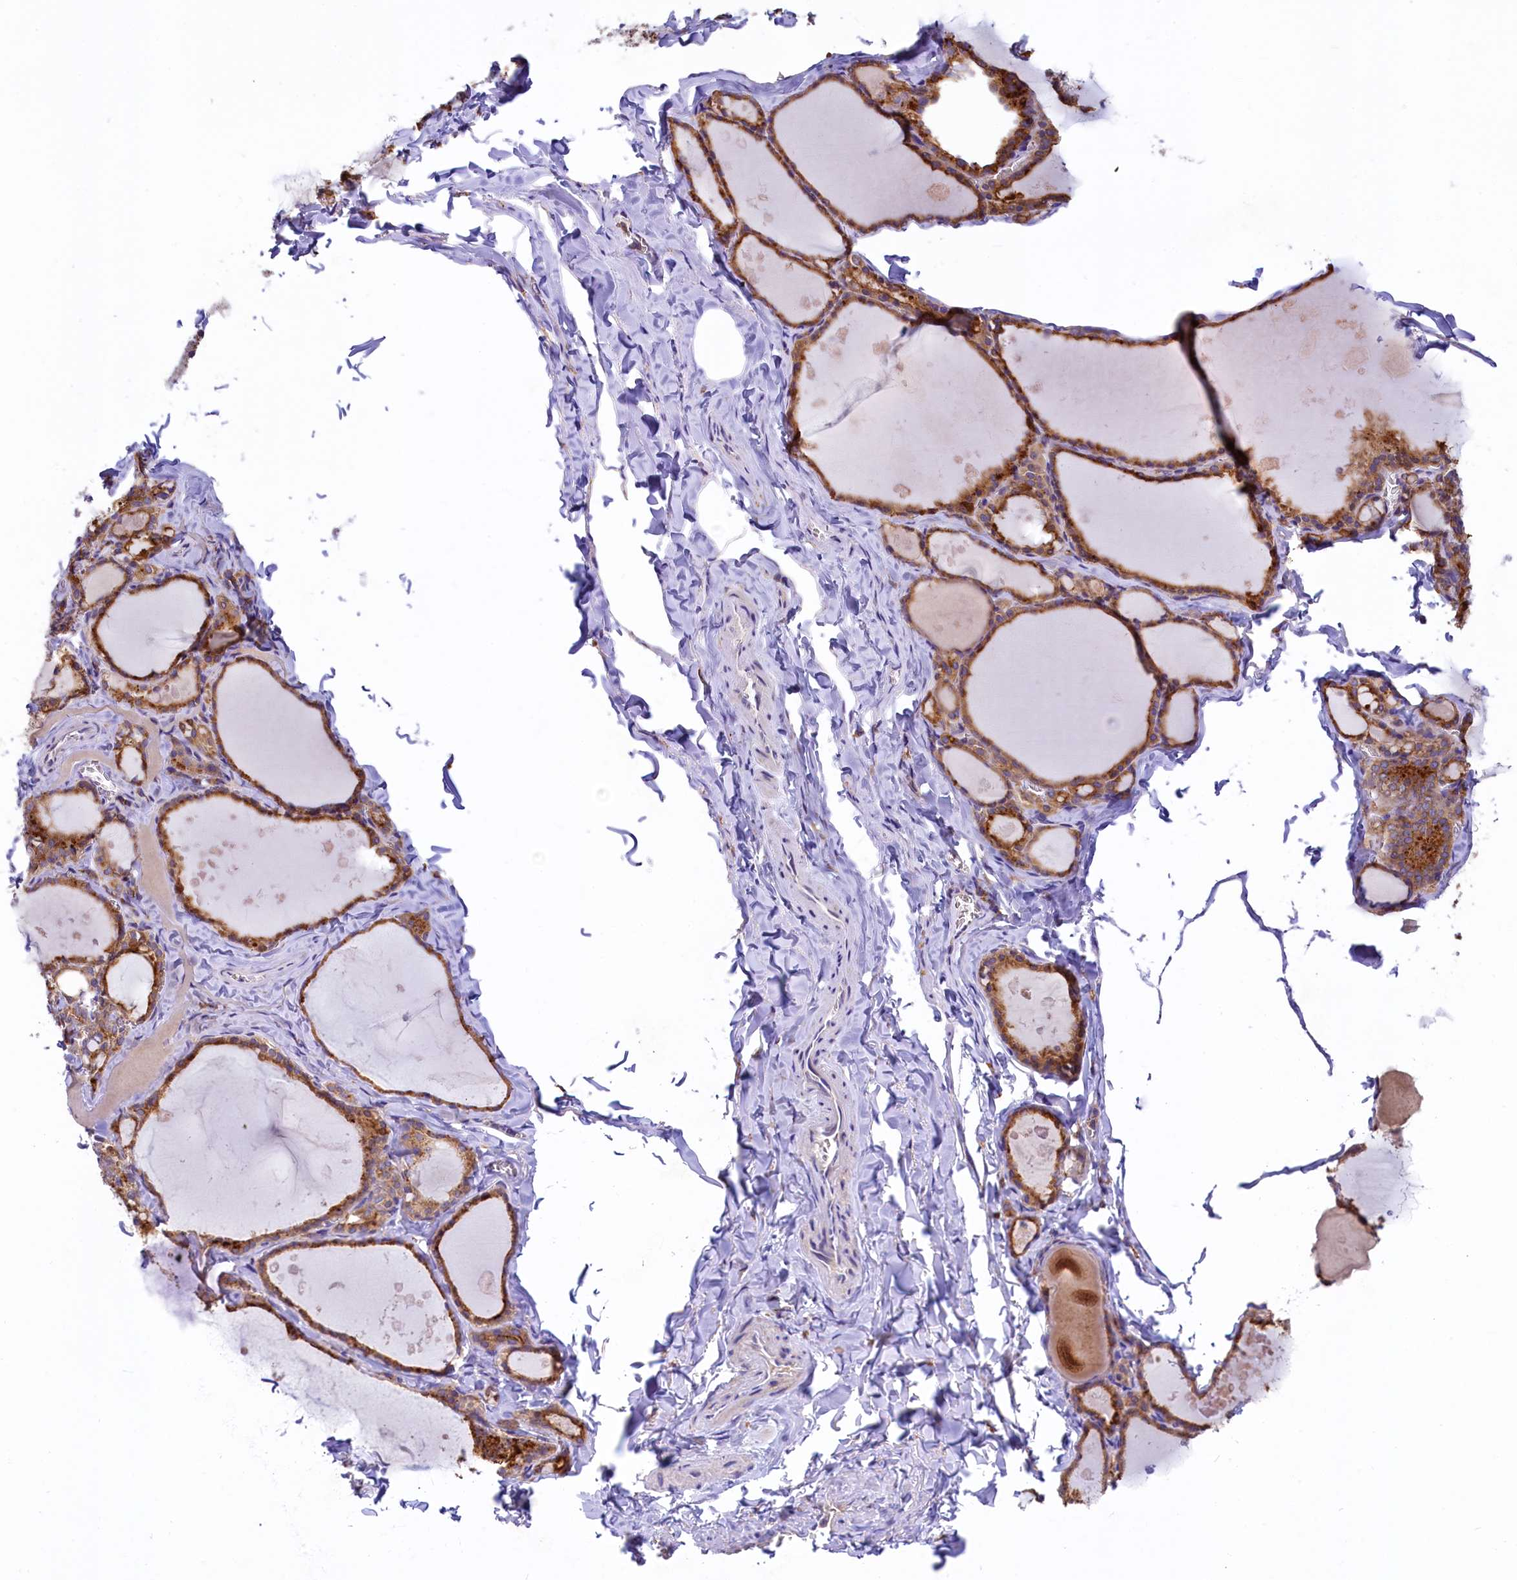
{"staining": {"intensity": "moderate", "quantity": ">75%", "location": "cytoplasmic/membranous"}, "tissue": "thyroid gland", "cell_type": "Glandular cells", "image_type": "normal", "snomed": [{"axis": "morphology", "description": "Normal tissue, NOS"}, {"axis": "topography", "description": "Thyroid gland"}], "caption": "Immunohistochemistry (DAB) staining of benign thyroid gland displays moderate cytoplasmic/membranous protein expression in approximately >75% of glandular cells. Immunohistochemistry stains the protein in brown and the nuclei are stained blue.", "gene": "HPS6", "patient": {"sex": "male", "age": 56}}